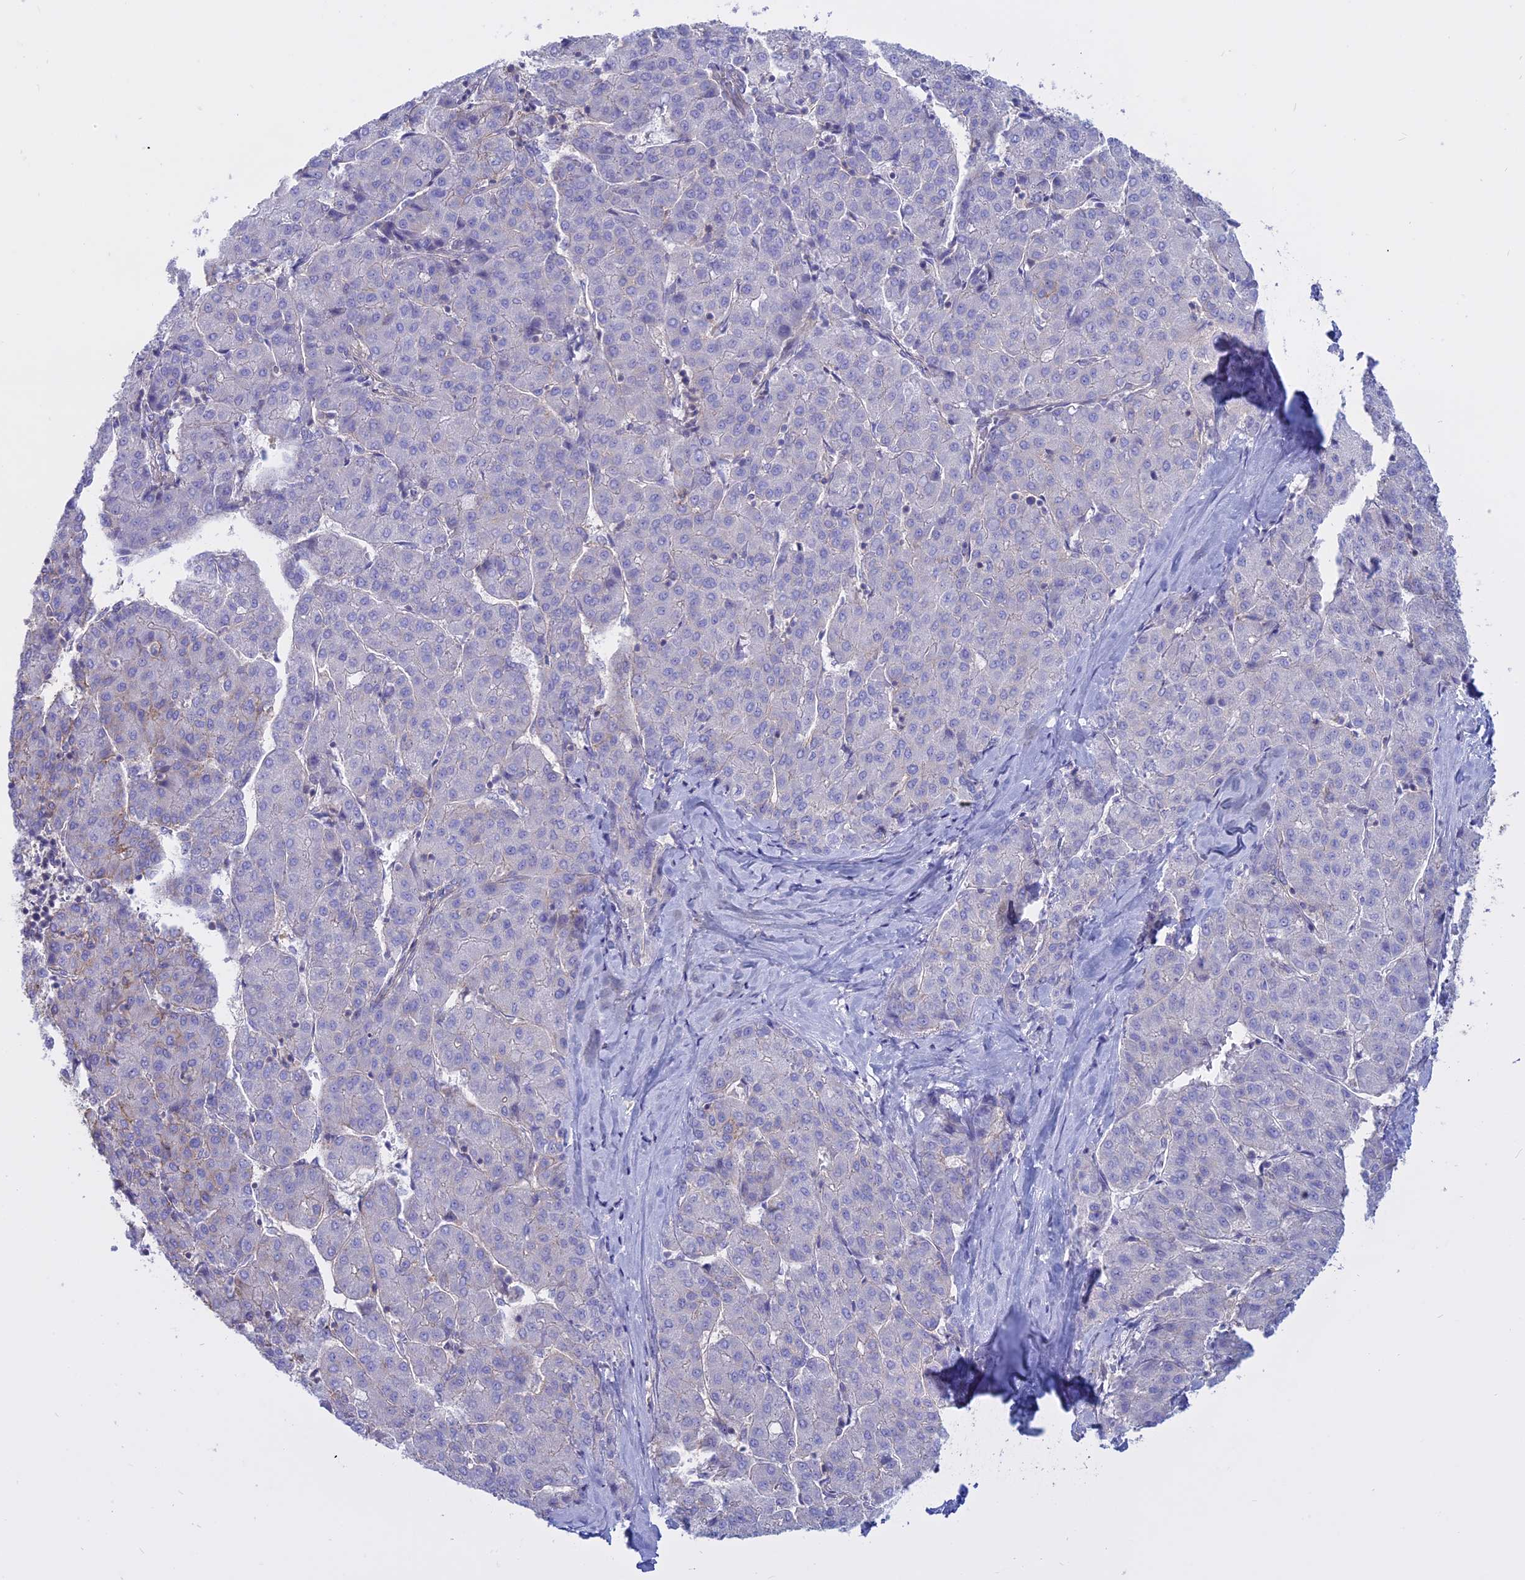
{"staining": {"intensity": "negative", "quantity": "none", "location": "none"}, "tissue": "liver cancer", "cell_type": "Tumor cells", "image_type": "cancer", "snomed": [{"axis": "morphology", "description": "Carcinoma, Hepatocellular, NOS"}, {"axis": "topography", "description": "Liver"}], "caption": "IHC photomicrograph of neoplastic tissue: hepatocellular carcinoma (liver) stained with DAB (3,3'-diaminobenzidine) exhibits no significant protein expression in tumor cells. (Stains: DAB immunohistochemistry with hematoxylin counter stain, Microscopy: brightfield microscopy at high magnification).", "gene": "AHCYL1", "patient": {"sex": "male", "age": 65}}